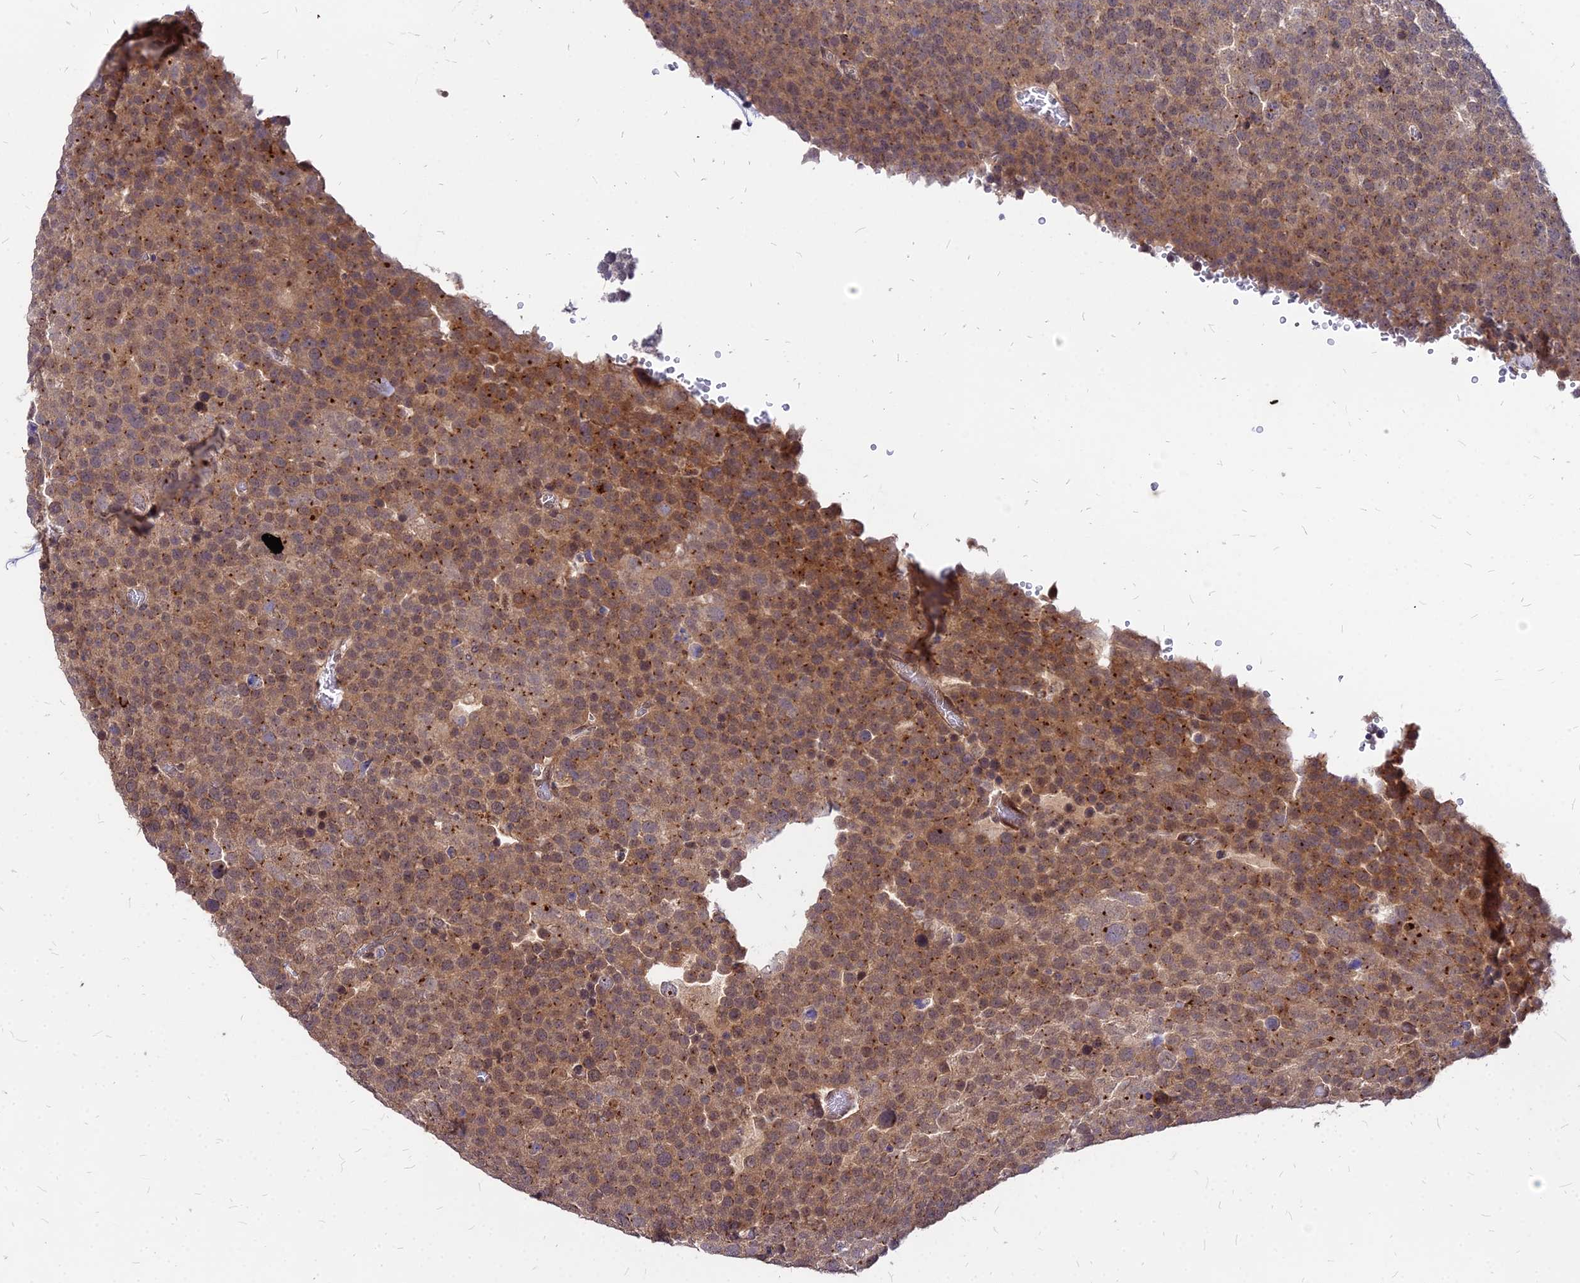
{"staining": {"intensity": "moderate", "quantity": ">75%", "location": "cytoplasmic/membranous"}, "tissue": "testis cancer", "cell_type": "Tumor cells", "image_type": "cancer", "snomed": [{"axis": "morphology", "description": "Seminoma, NOS"}, {"axis": "topography", "description": "Testis"}], "caption": "Immunohistochemistry (IHC) (DAB (3,3'-diaminobenzidine)) staining of seminoma (testis) demonstrates moderate cytoplasmic/membranous protein positivity in about >75% of tumor cells.", "gene": "APBA3", "patient": {"sex": "male", "age": 71}}